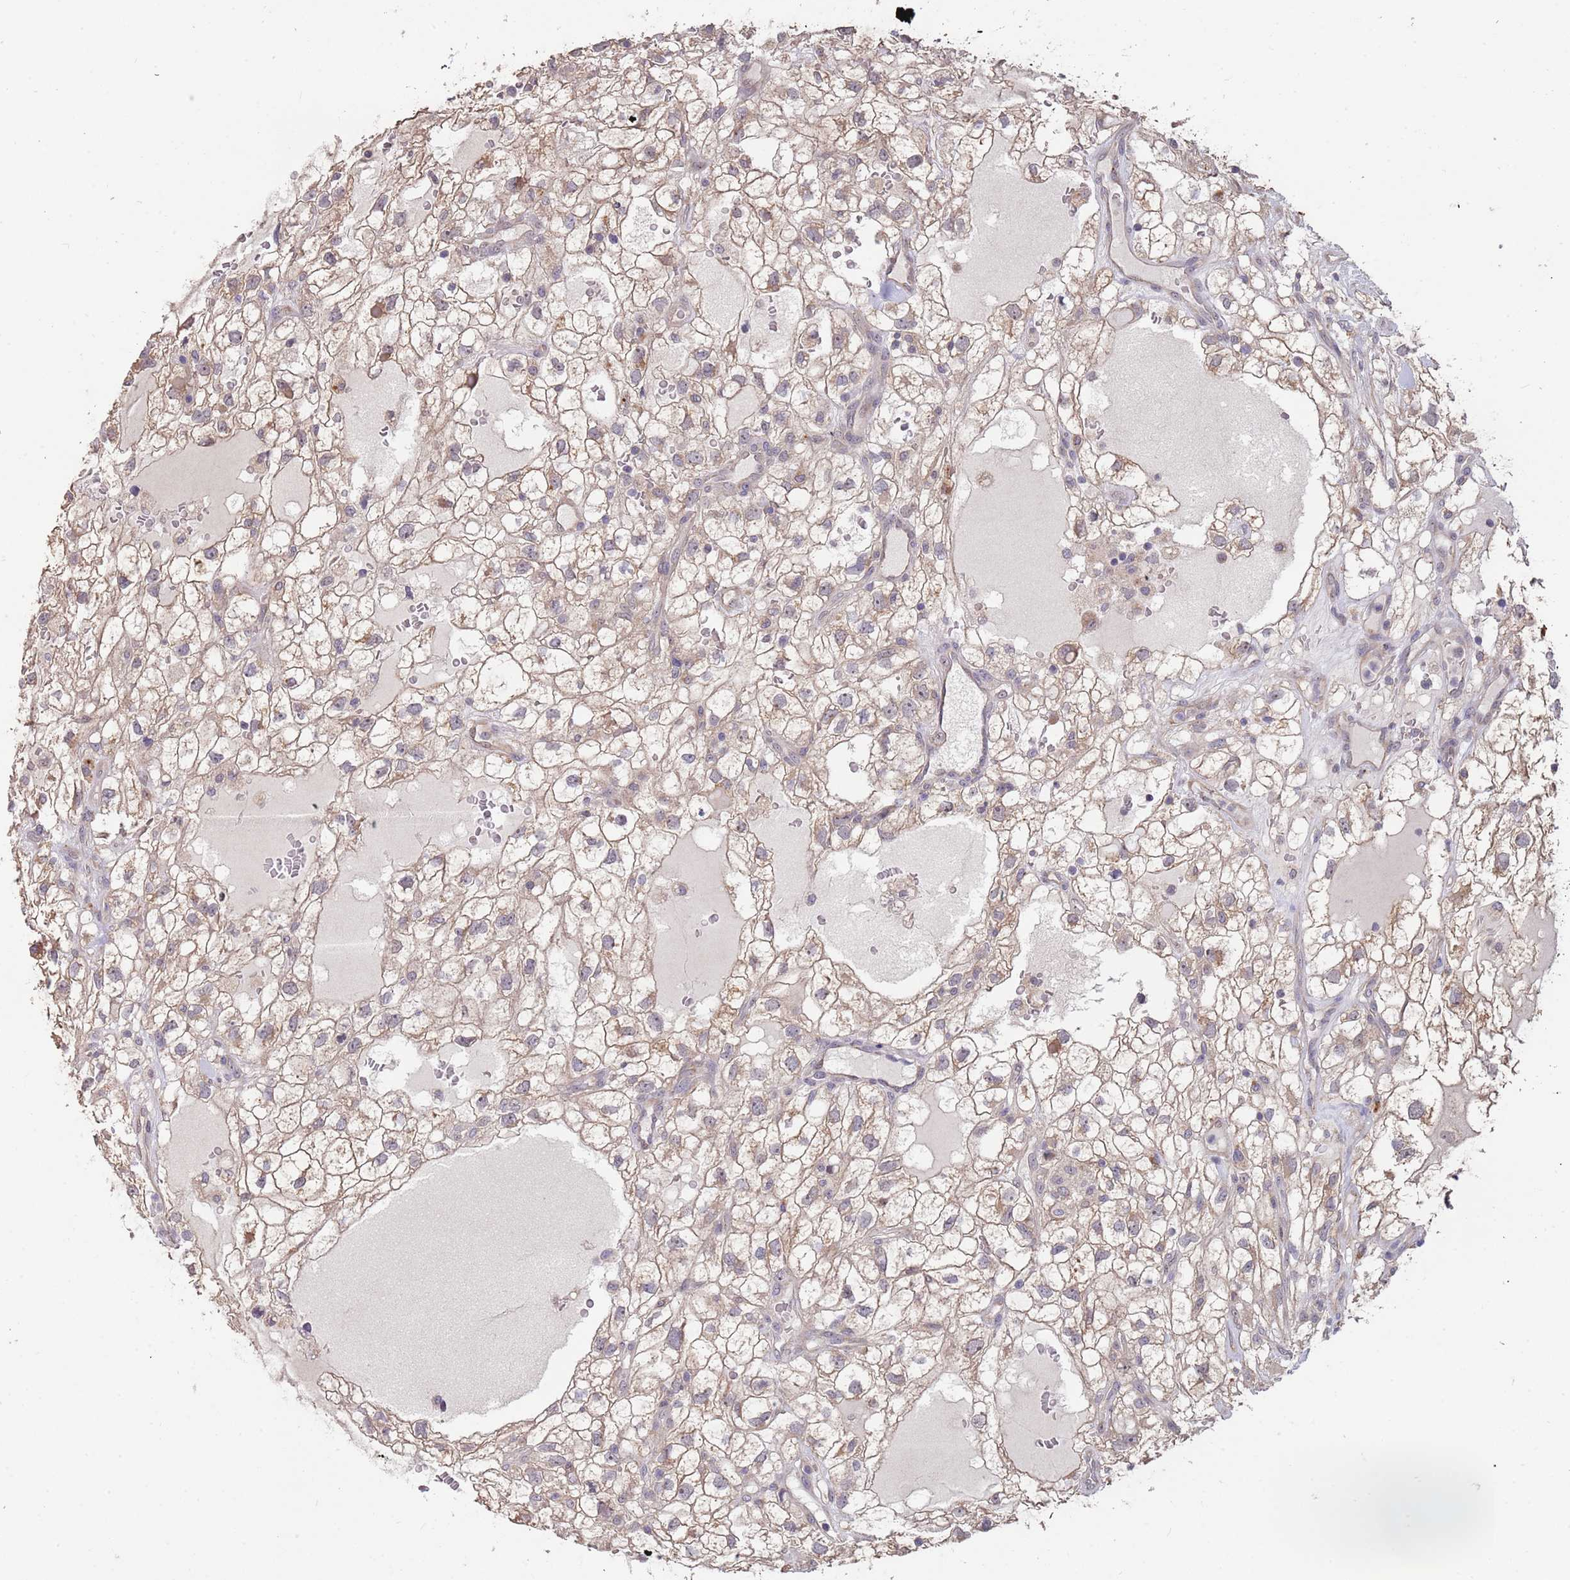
{"staining": {"intensity": "weak", "quantity": ">75%", "location": "cytoplasmic/membranous"}, "tissue": "renal cancer", "cell_type": "Tumor cells", "image_type": "cancer", "snomed": [{"axis": "morphology", "description": "Adenocarcinoma, NOS"}, {"axis": "topography", "description": "Kidney"}], "caption": "Immunohistochemical staining of renal cancer exhibits low levels of weak cytoplasmic/membranous protein expression in approximately >75% of tumor cells.", "gene": "TMEM64", "patient": {"sex": "male", "age": 59}}